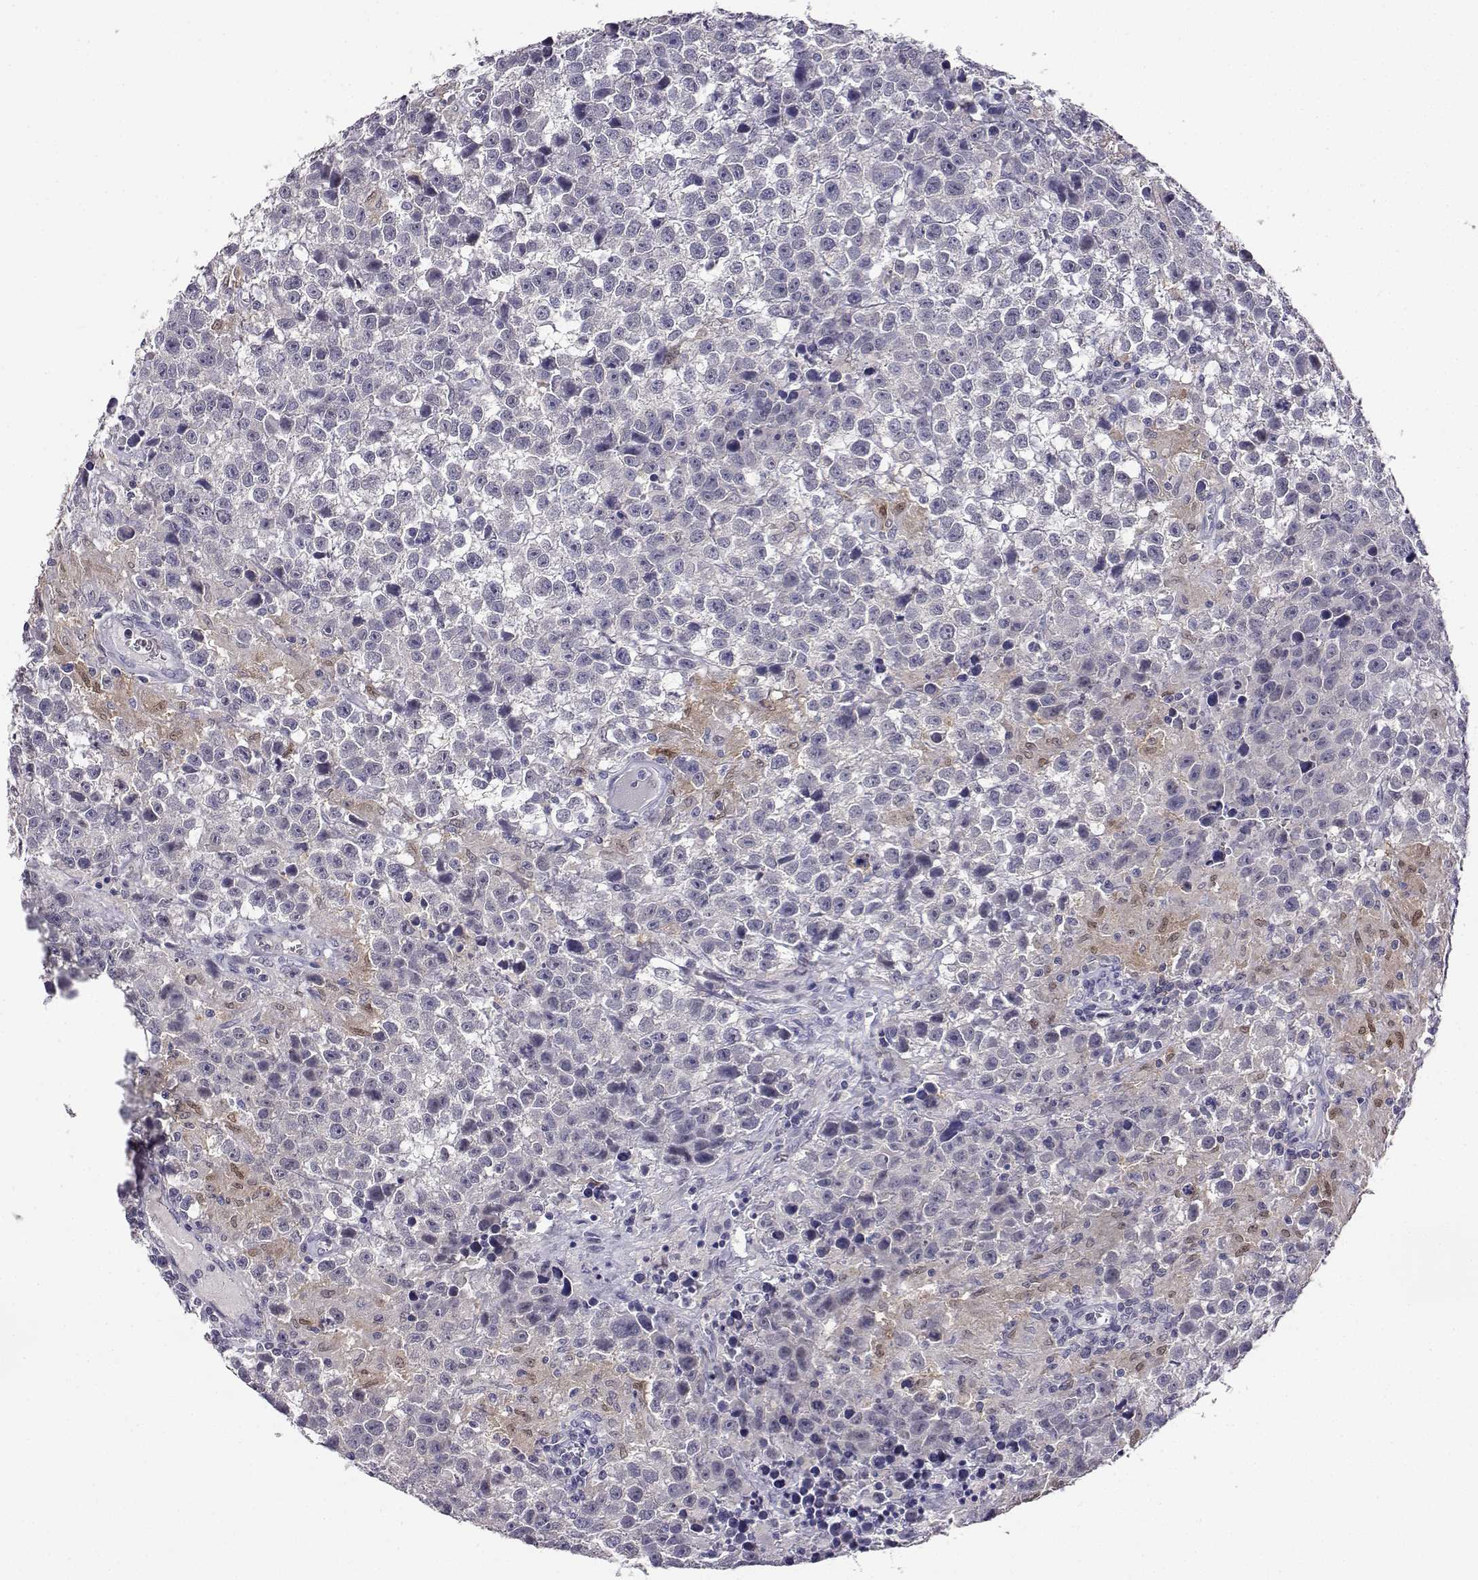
{"staining": {"intensity": "negative", "quantity": "none", "location": "none"}, "tissue": "testis cancer", "cell_type": "Tumor cells", "image_type": "cancer", "snomed": [{"axis": "morphology", "description": "Seminoma, NOS"}, {"axis": "topography", "description": "Testis"}], "caption": "Immunohistochemistry histopathology image of human testis cancer (seminoma) stained for a protein (brown), which displays no positivity in tumor cells.", "gene": "AKR1B1", "patient": {"sex": "male", "age": 43}}